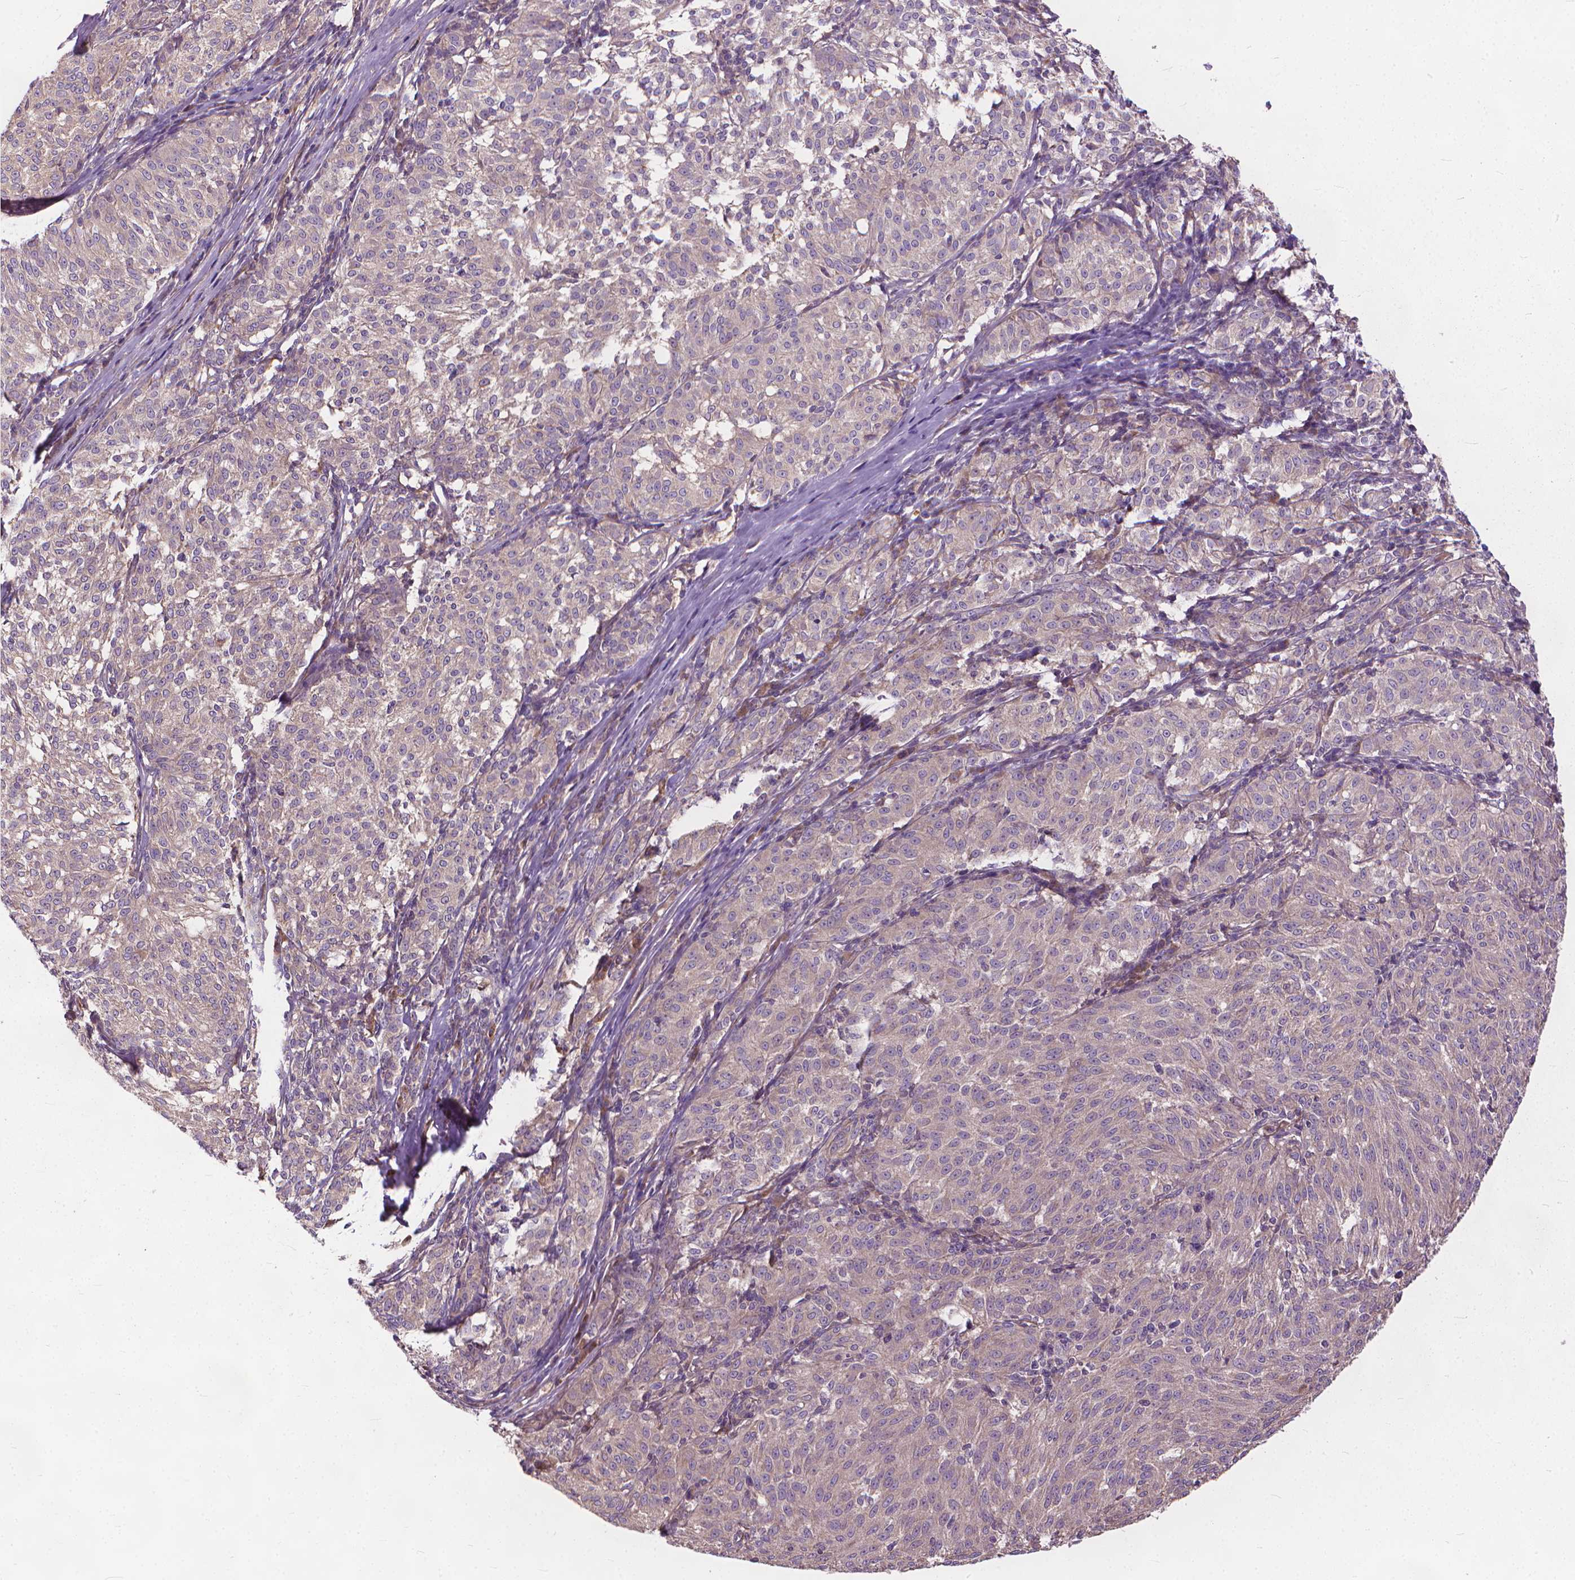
{"staining": {"intensity": "negative", "quantity": "none", "location": "none"}, "tissue": "melanoma", "cell_type": "Tumor cells", "image_type": "cancer", "snomed": [{"axis": "morphology", "description": "Malignant melanoma, NOS"}, {"axis": "topography", "description": "Skin"}], "caption": "High power microscopy photomicrograph of an immunohistochemistry image of melanoma, revealing no significant expression in tumor cells.", "gene": "NUDT1", "patient": {"sex": "female", "age": 72}}